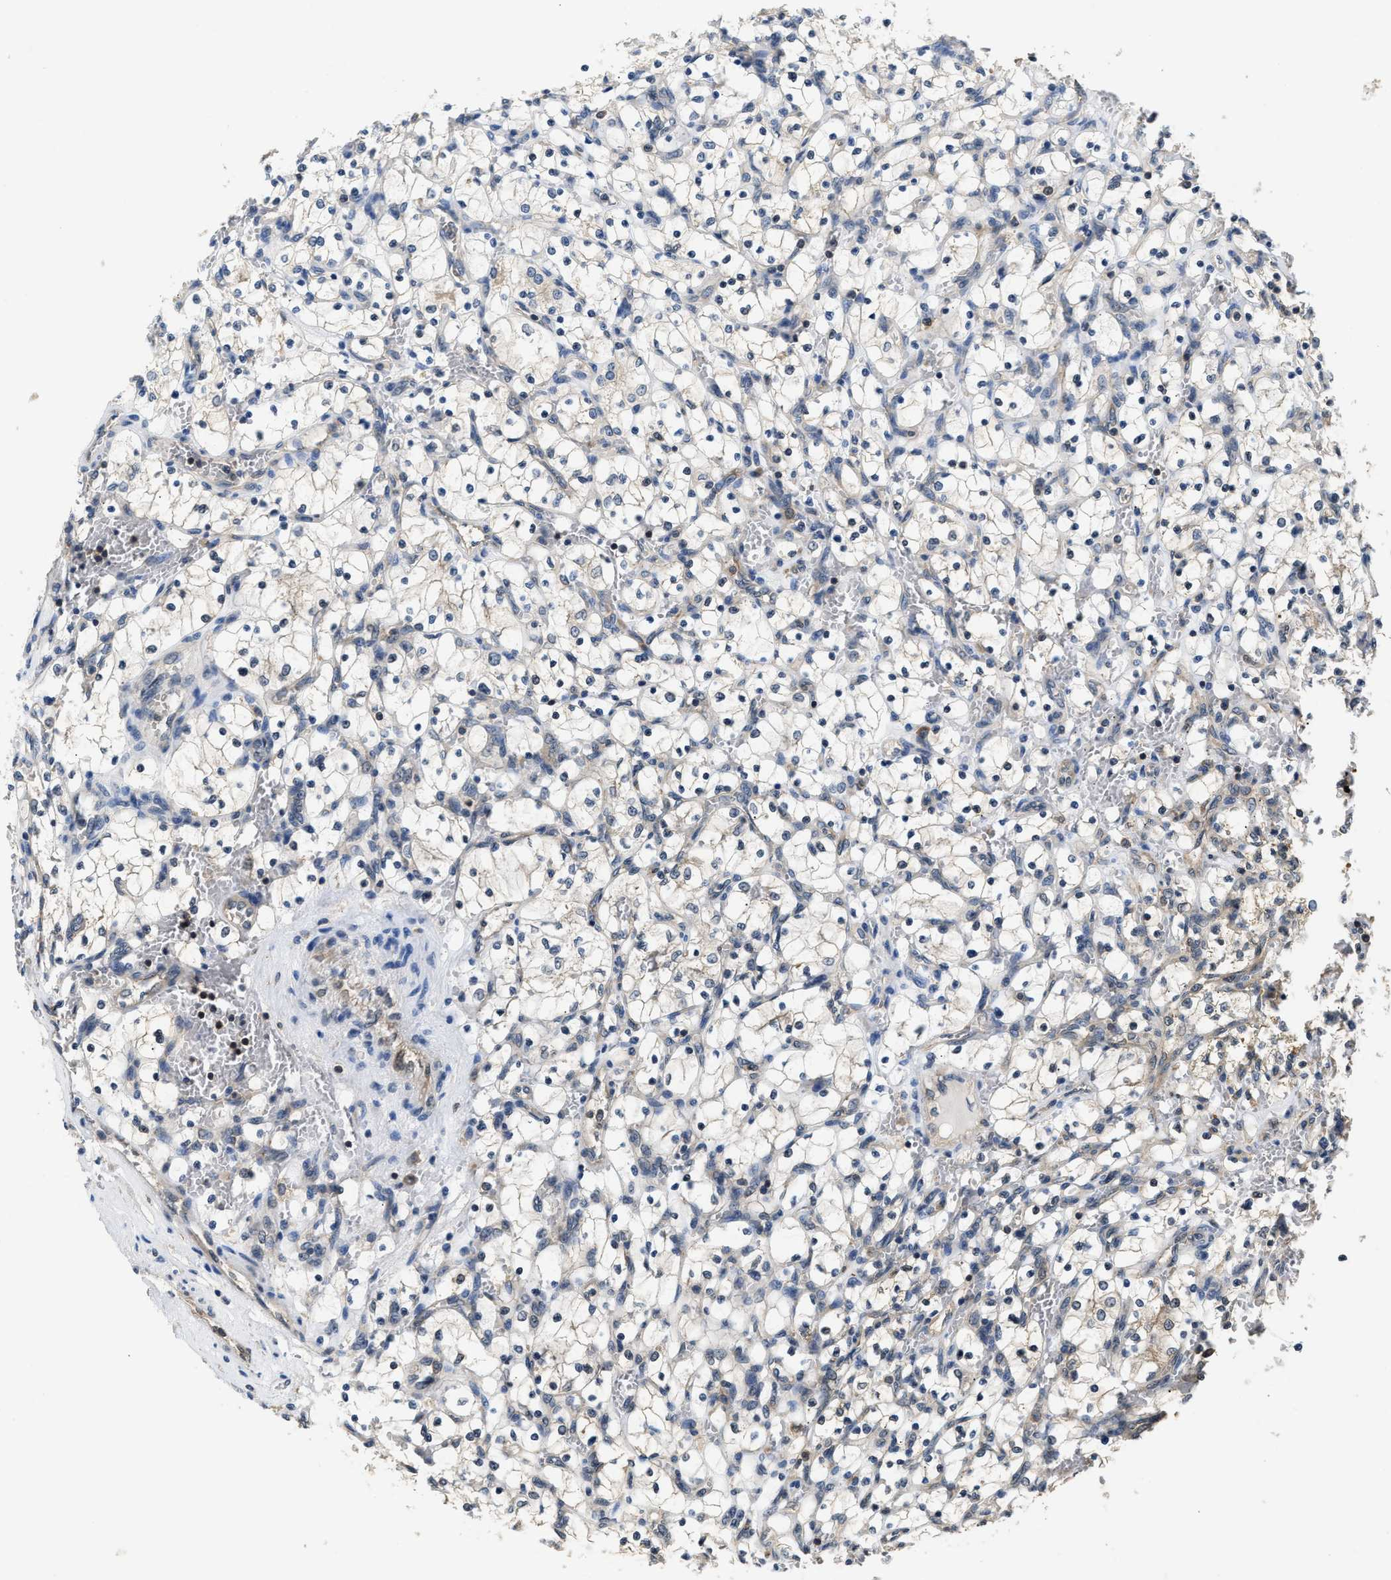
{"staining": {"intensity": "negative", "quantity": "none", "location": "none"}, "tissue": "renal cancer", "cell_type": "Tumor cells", "image_type": "cancer", "snomed": [{"axis": "morphology", "description": "Adenocarcinoma, NOS"}, {"axis": "topography", "description": "Kidney"}], "caption": "A histopathology image of adenocarcinoma (renal) stained for a protein displays no brown staining in tumor cells. Nuclei are stained in blue.", "gene": "DNAJC2", "patient": {"sex": "female", "age": 69}}